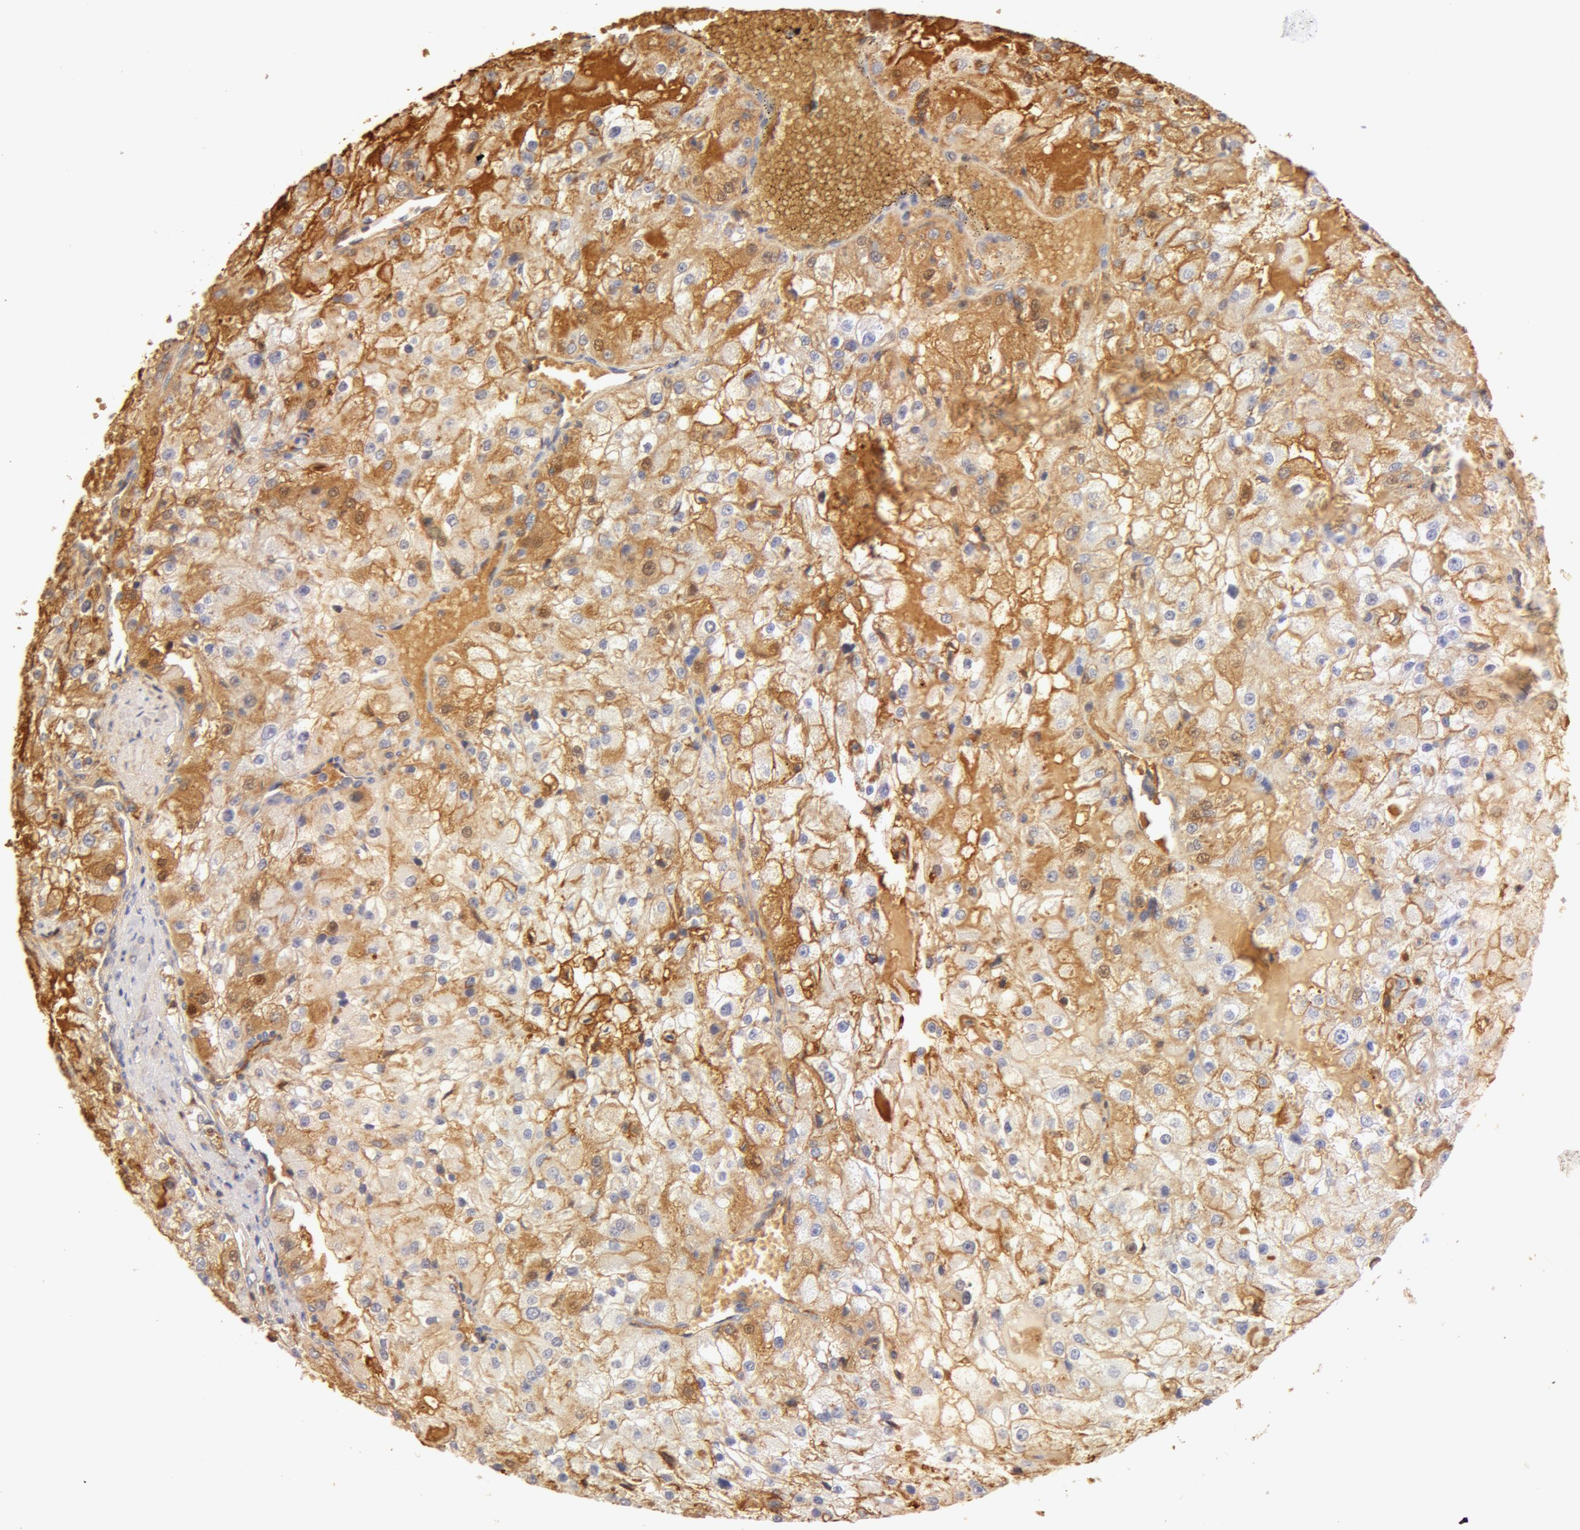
{"staining": {"intensity": "weak", "quantity": ">75%", "location": "cytoplasmic/membranous"}, "tissue": "renal cancer", "cell_type": "Tumor cells", "image_type": "cancer", "snomed": [{"axis": "morphology", "description": "Adenocarcinoma, NOS"}, {"axis": "topography", "description": "Kidney"}], "caption": "There is low levels of weak cytoplasmic/membranous staining in tumor cells of renal cancer (adenocarcinoma), as demonstrated by immunohistochemical staining (brown color).", "gene": "TF", "patient": {"sex": "female", "age": 74}}